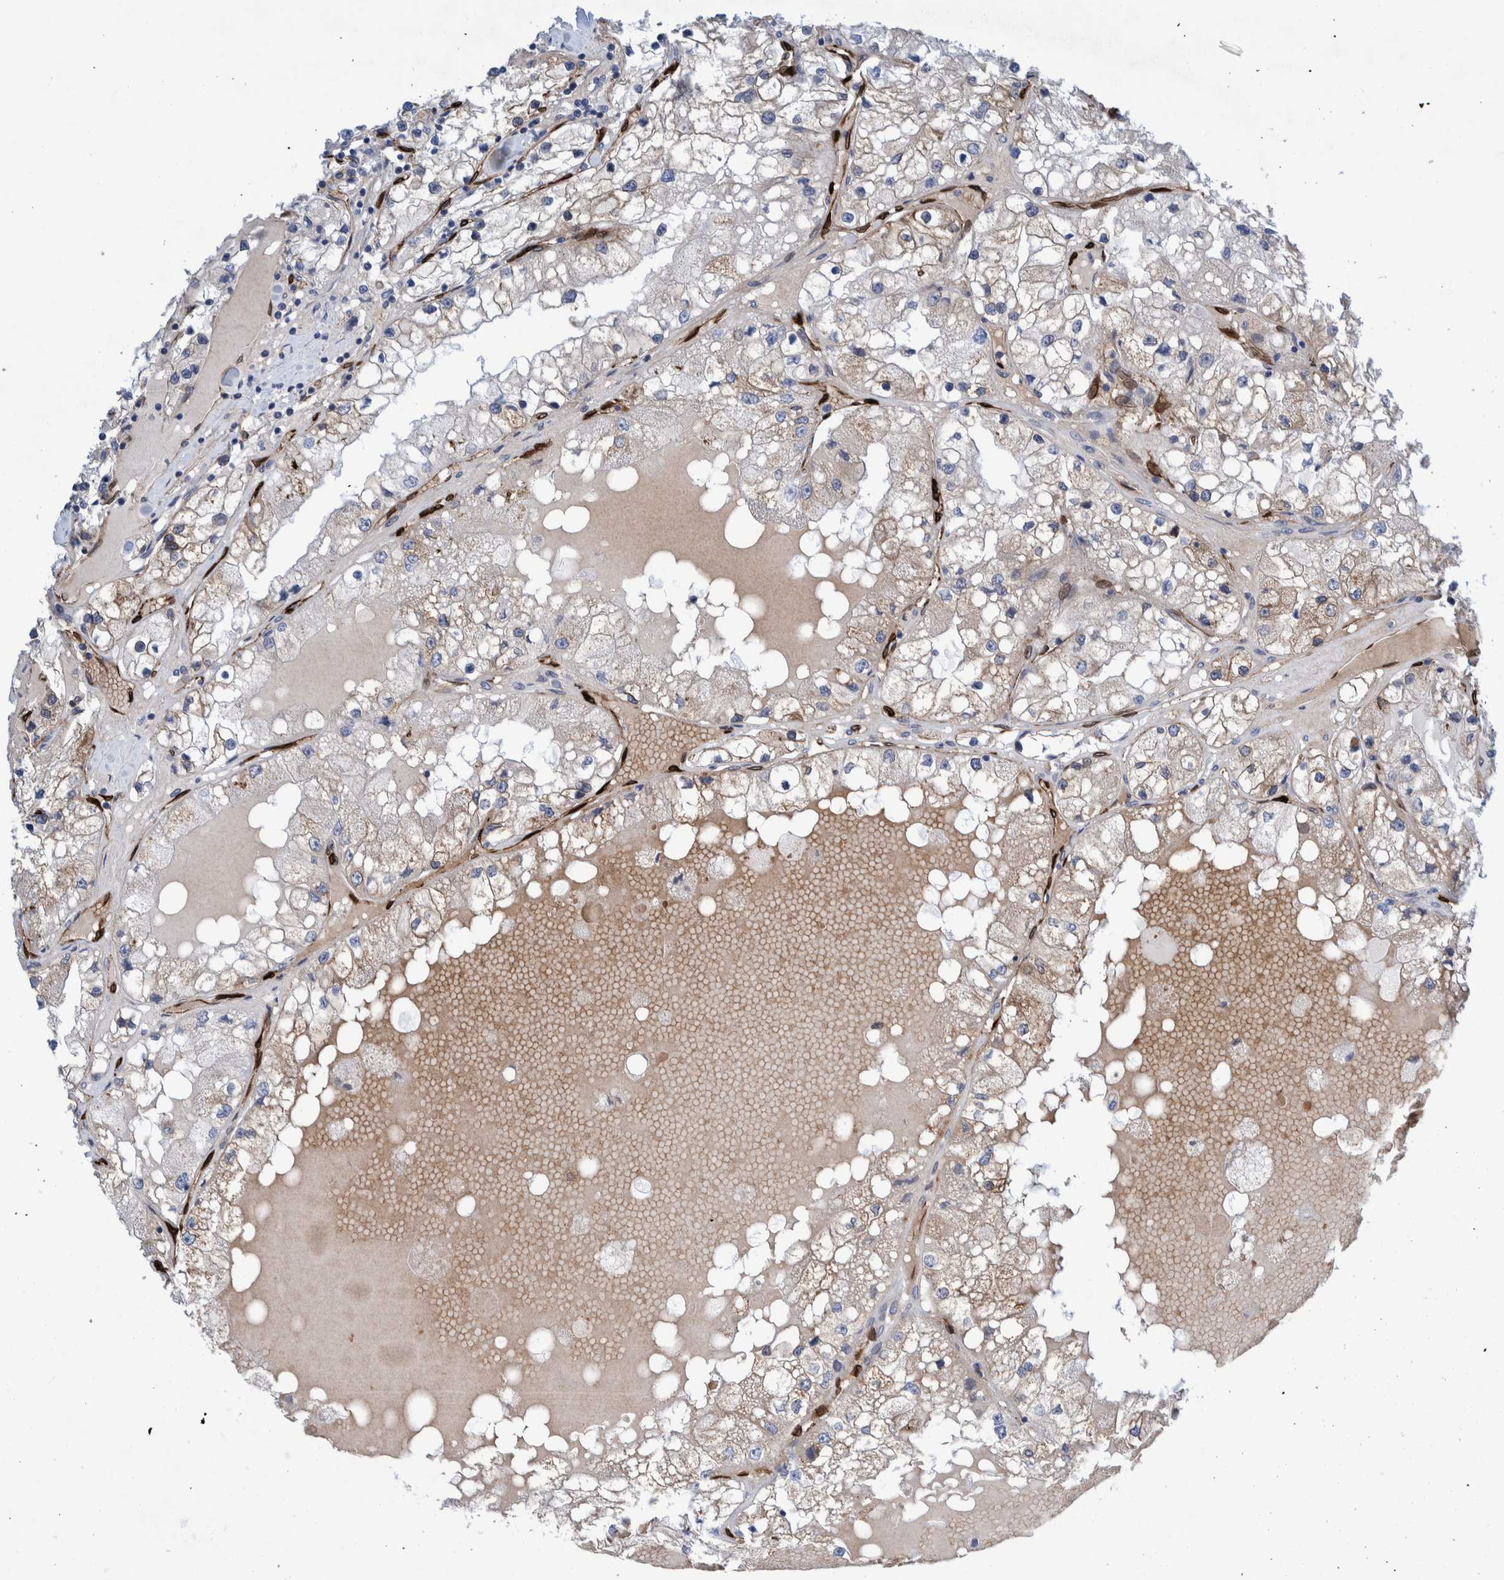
{"staining": {"intensity": "weak", "quantity": "<25%", "location": "cytoplasmic/membranous"}, "tissue": "renal cancer", "cell_type": "Tumor cells", "image_type": "cancer", "snomed": [{"axis": "morphology", "description": "Adenocarcinoma, NOS"}, {"axis": "topography", "description": "Kidney"}], "caption": "Immunohistochemistry of renal adenocarcinoma displays no expression in tumor cells. (DAB immunohistochemistry visualized using brightfield microscopy, high magnification).", "gene": "THEM6", "patient": {"sex": "male", "age": 68}}